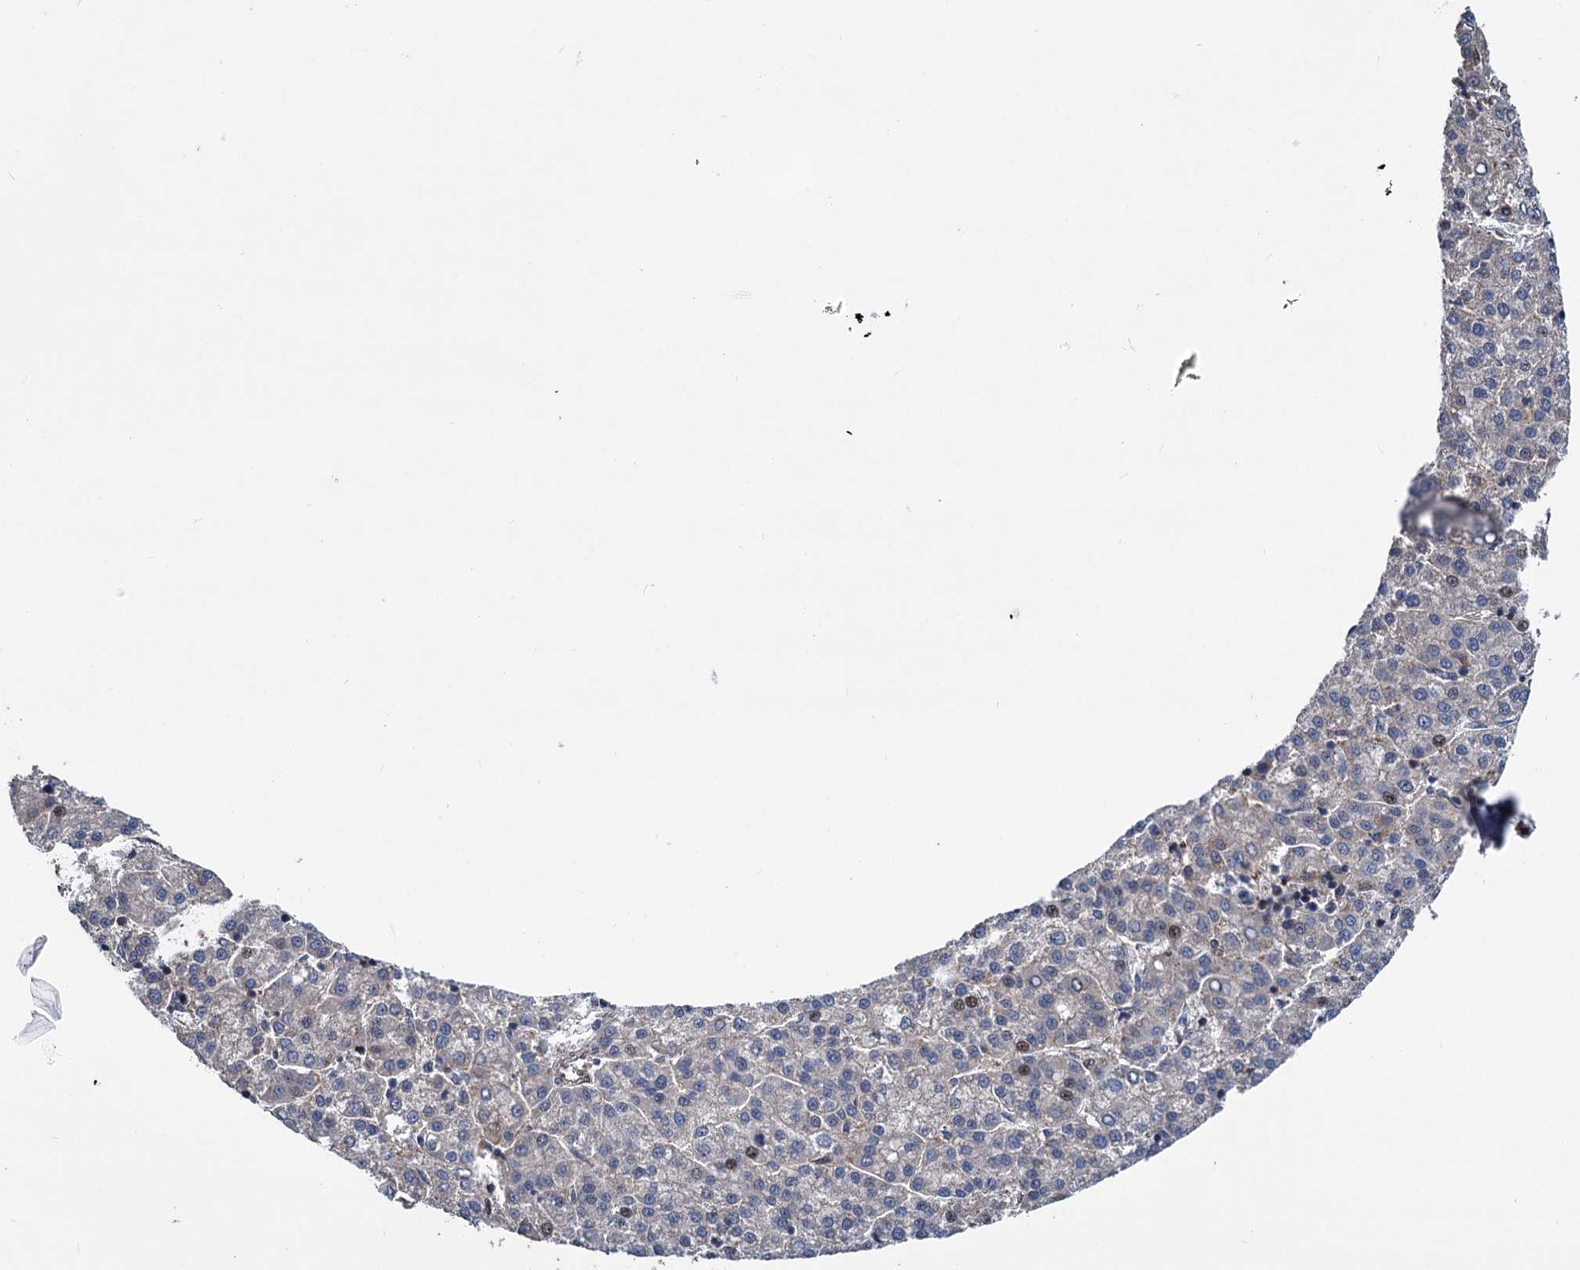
{"staining": {"intensity": "negative", "quantity": "none", "location": "none"}, "tissue": "liver cancer", "cell_type": "Tumor cells", "image_type": "cancer", "snomed": [{"axis": "morphology", "description": "Carcinoma, Hepatocellular, NOS"}, {"axis": "topography", "description": "Liver"}], "caption": "Immunohistochemistry (IHC) histopathology image of neoplastic tissue: liver hepatocellular carcinoma stained with DAB (3,3'-diaminobenzidine) demonstrates no significant protein expression in tumor cells. (Brightfield microscopy of DAB immunohistochemistry (IHC) at high magnification).", "gene": "UBR1", "patient": {"sex": "female", "age": 58}}